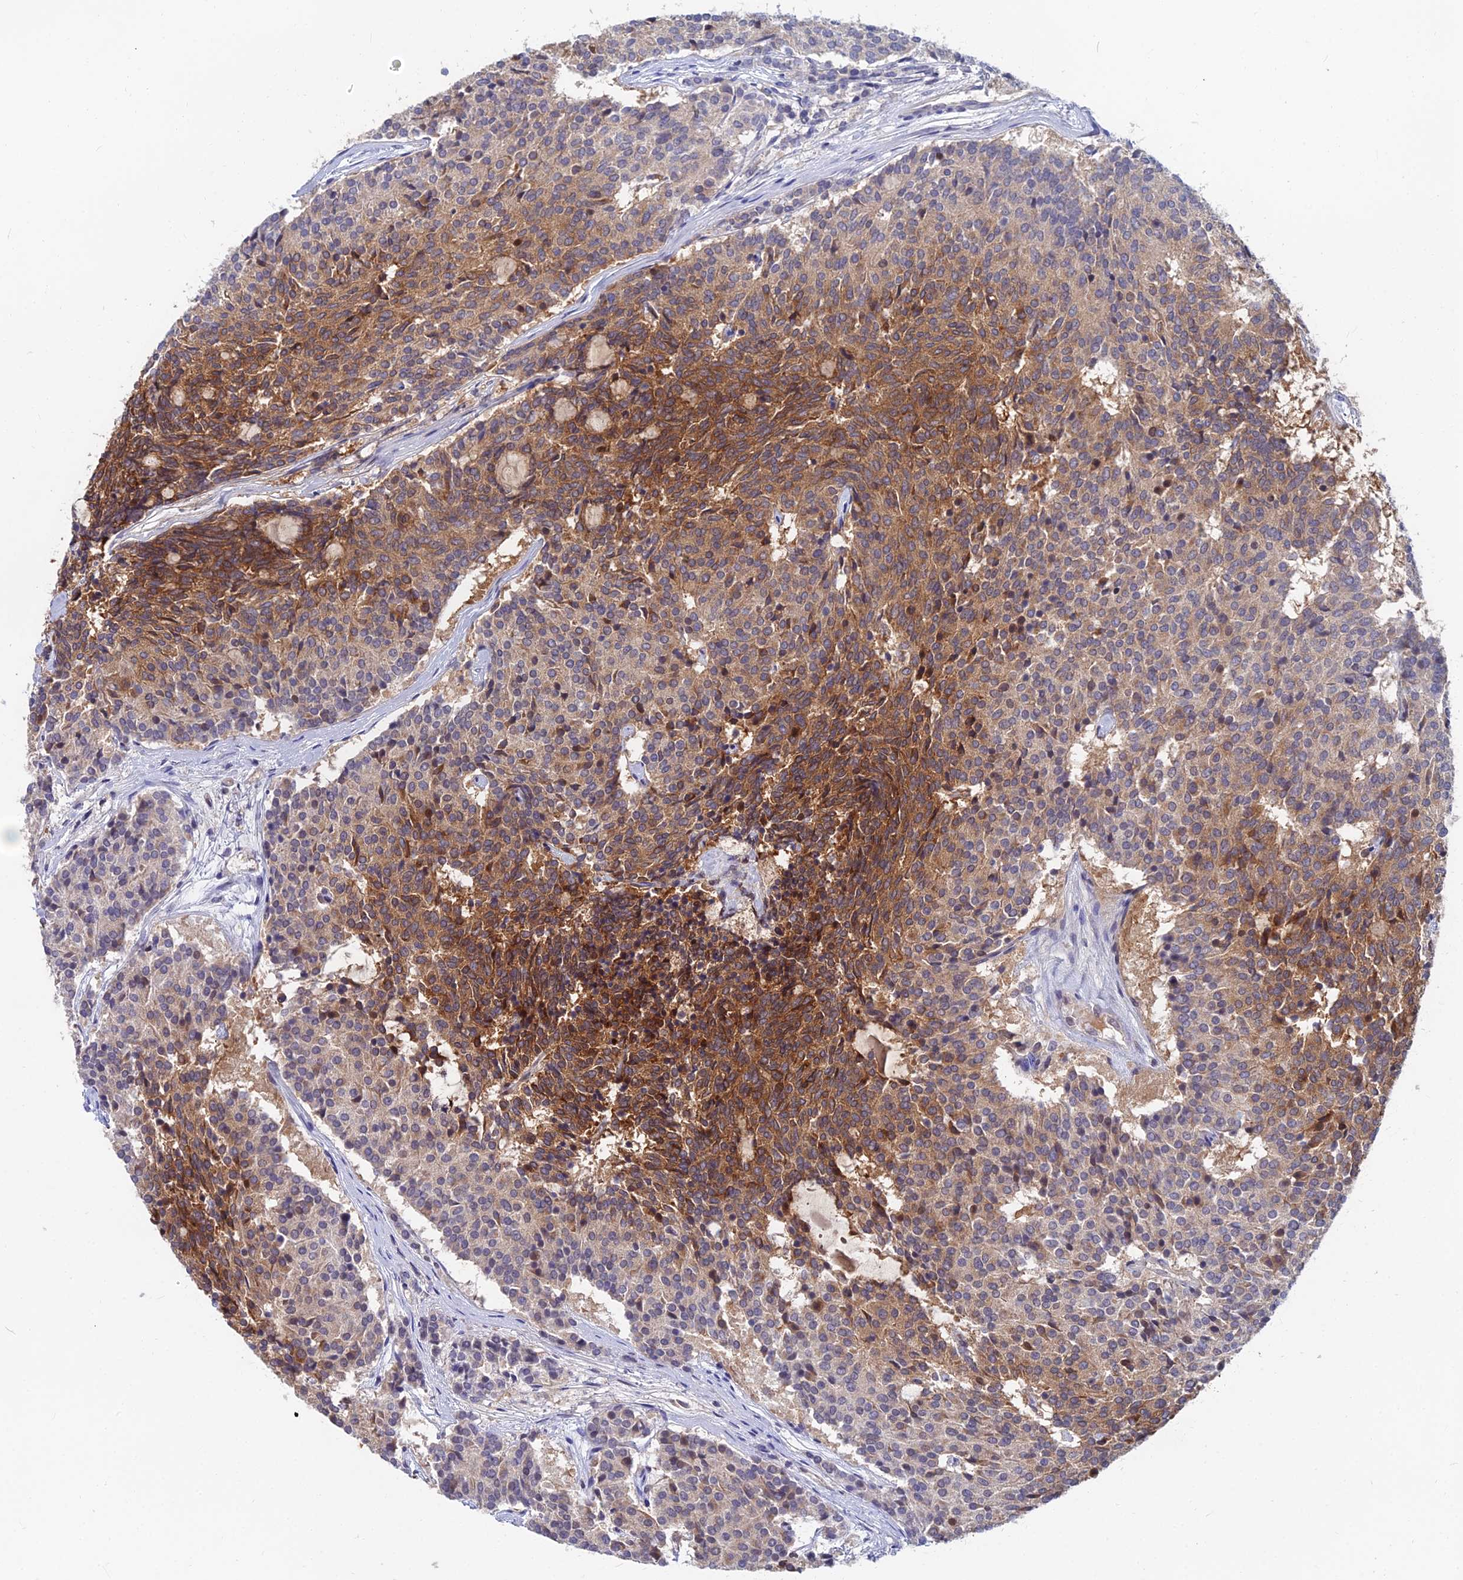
{"staining": {"intensity": "strong", "quantity": "25%-75%", "location": "cytoplasmic/membranous"}, "tissue": "carcinoid", "cell_type": "Tumor cells", "image_type": "cancer", "snomed": [{"axis": "morphology", "description": "Carcinoid, malignant, NOS"}, {"axis": "topography", "description": "Pancreas"}], "caption": "This histopathology image demonstrates immunohistochemistry (IHC) staining of carcinoid, with high strong cytoplasmic/membranous staining in about 25%-75% of tumor cells.", "gene": "B3GALT4", "patient": {"sex": "female", "age": 54}}